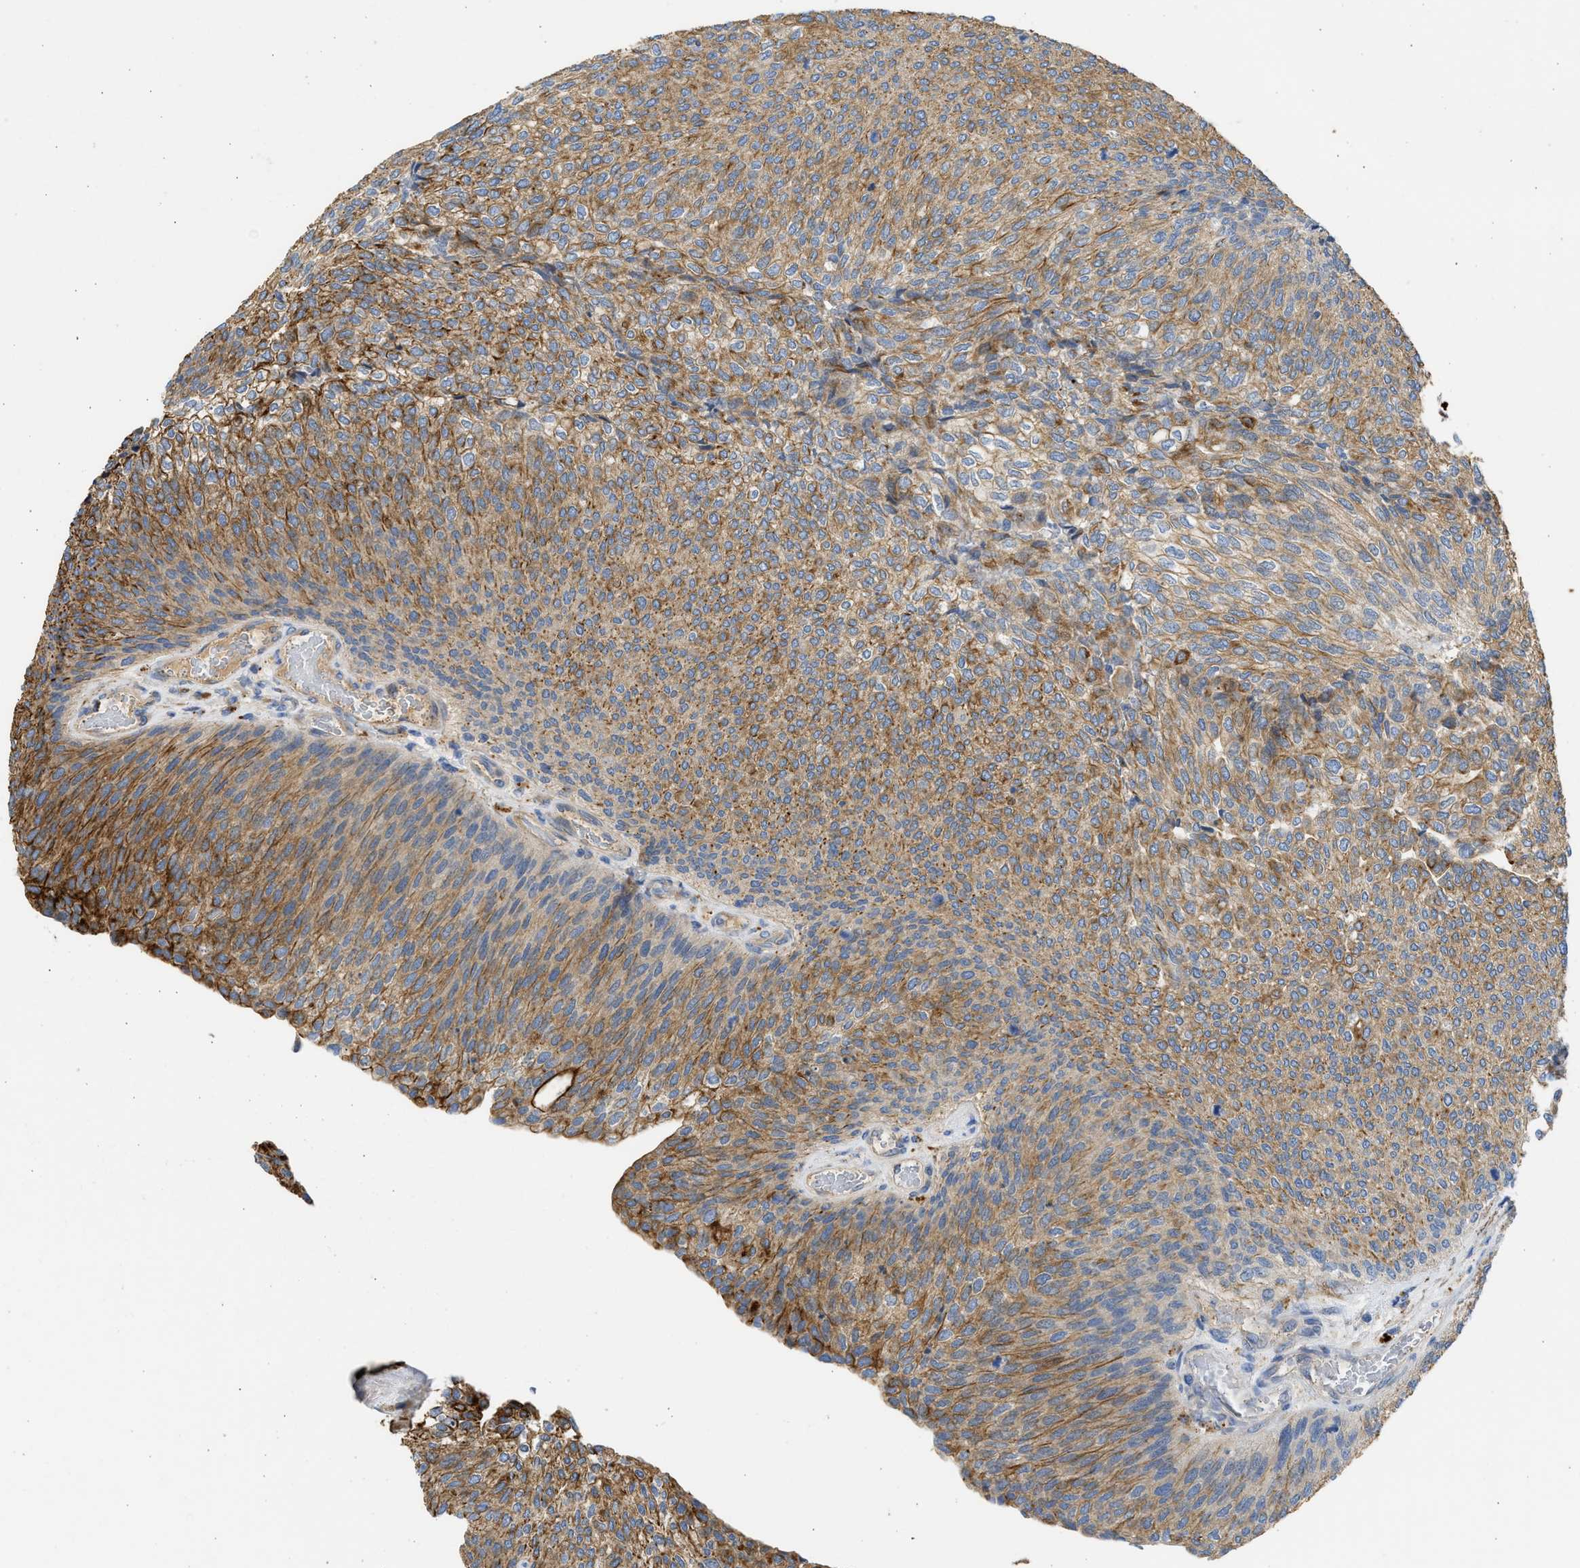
{"staining": {"intensity": "strong", "quantity": ">75%", "location": "cytoplasmic/membranous"}, "tissue": "urothelial cancer", "cell_type": "Tumor cells", "image_type": "cancer", "snomed": [{"axis": "morphology", "description": "Urothelial carcinoma, Low grade"}, {"axis": "topography", "description": "Urinary bladder"}], "caption": "Human low-grade urothelial carcinoma stained with a protein marker reveals strong staining in tumor cells.", "gene": "CSRNP2", "patient": {"sex": "female", "age": 79}}